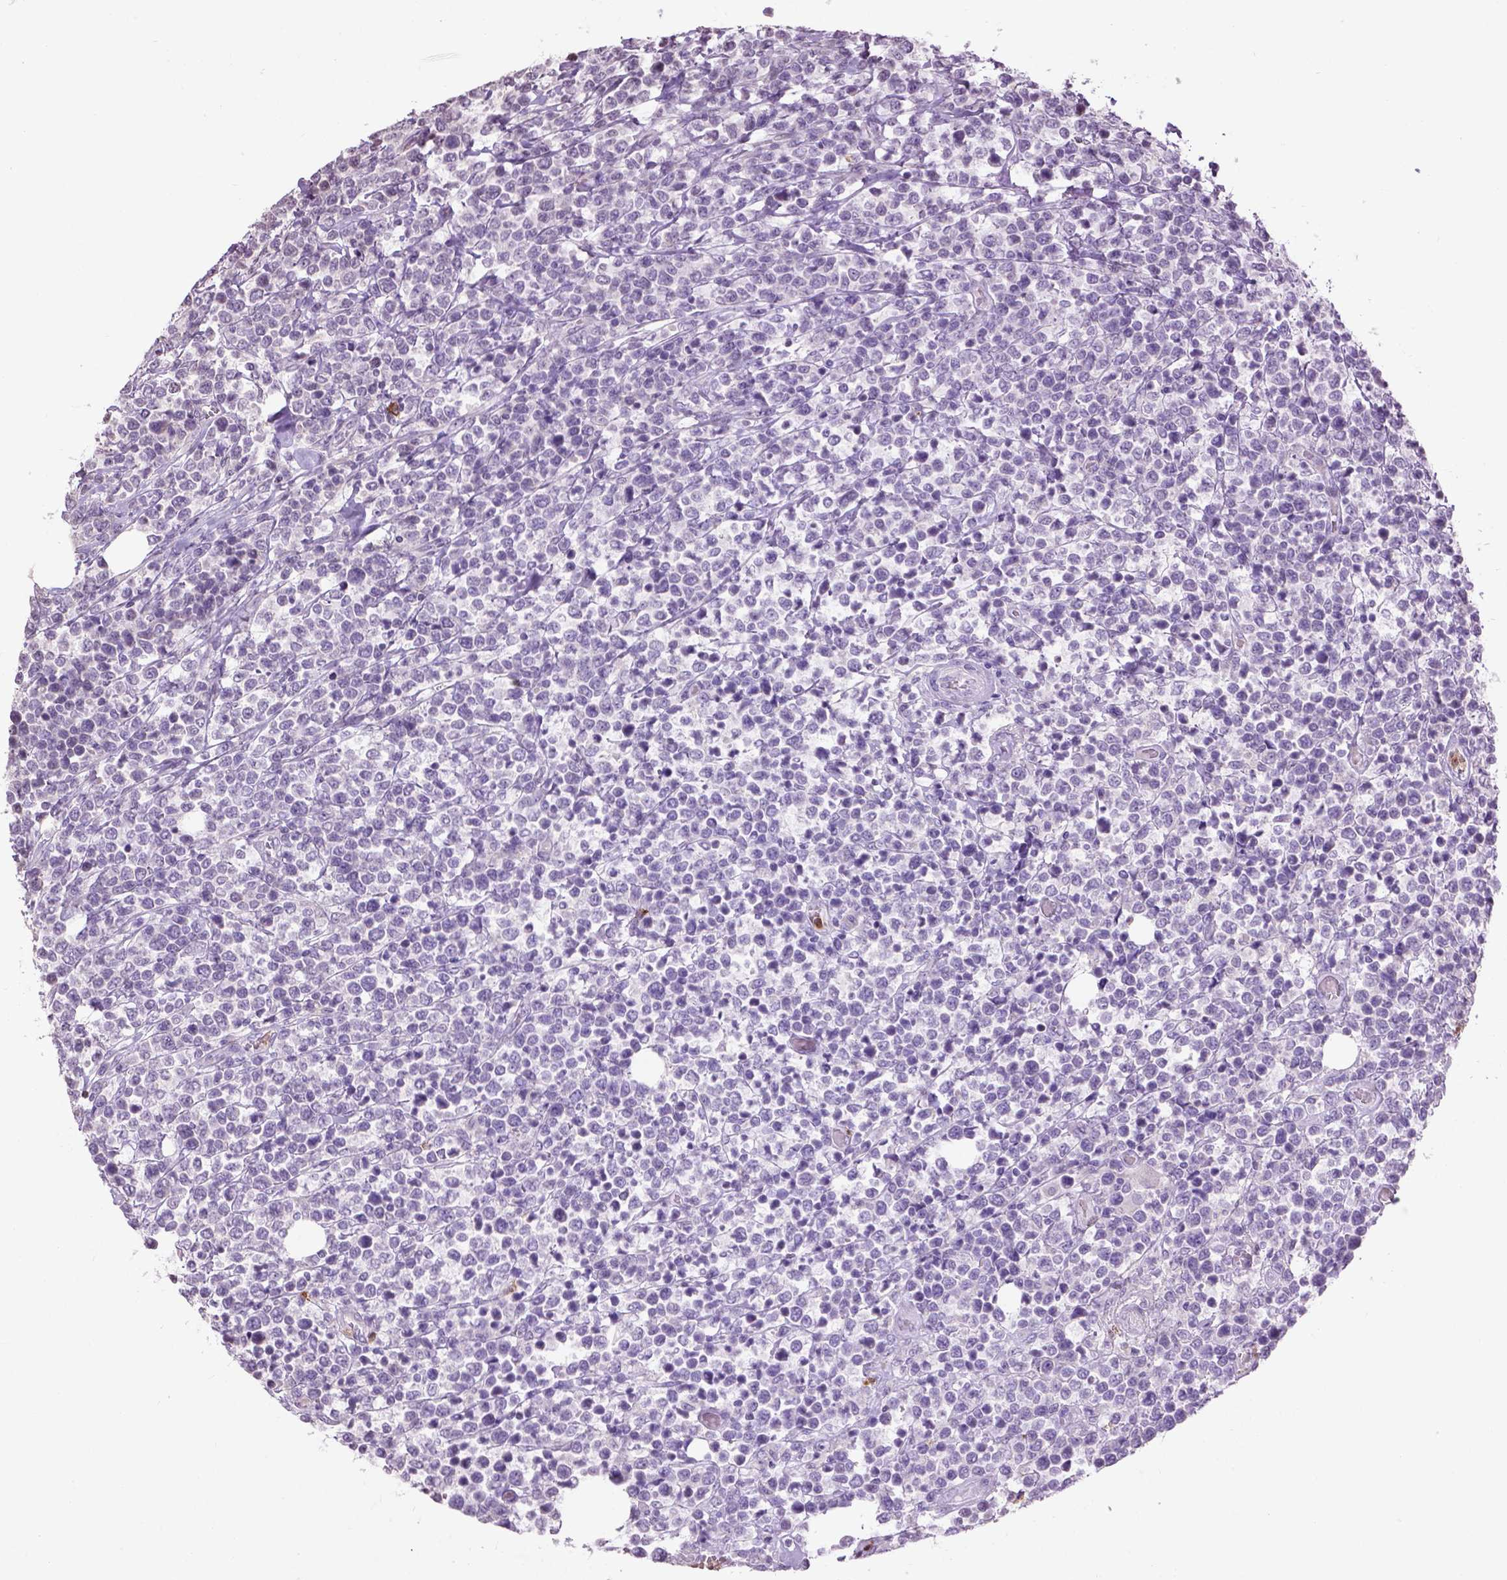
{"staining": {"intensity": "negative", "quantity": "none", "location": "none"}, "tissue": "lymphoma", "cell_type": "Tumor cells", "image_type": "cancer", "snomed": [{"axis": "morphology", "description": "Malignant lymphoma, non-Hodgkin's type, High grade"}, {"axis": "topography", "description": "Soft tissue"}], "caption": "Tumor cells show no significant expression in lymphoma.", "gene": "NTNG2", "patient": {"sex": "female", "age": 56}}